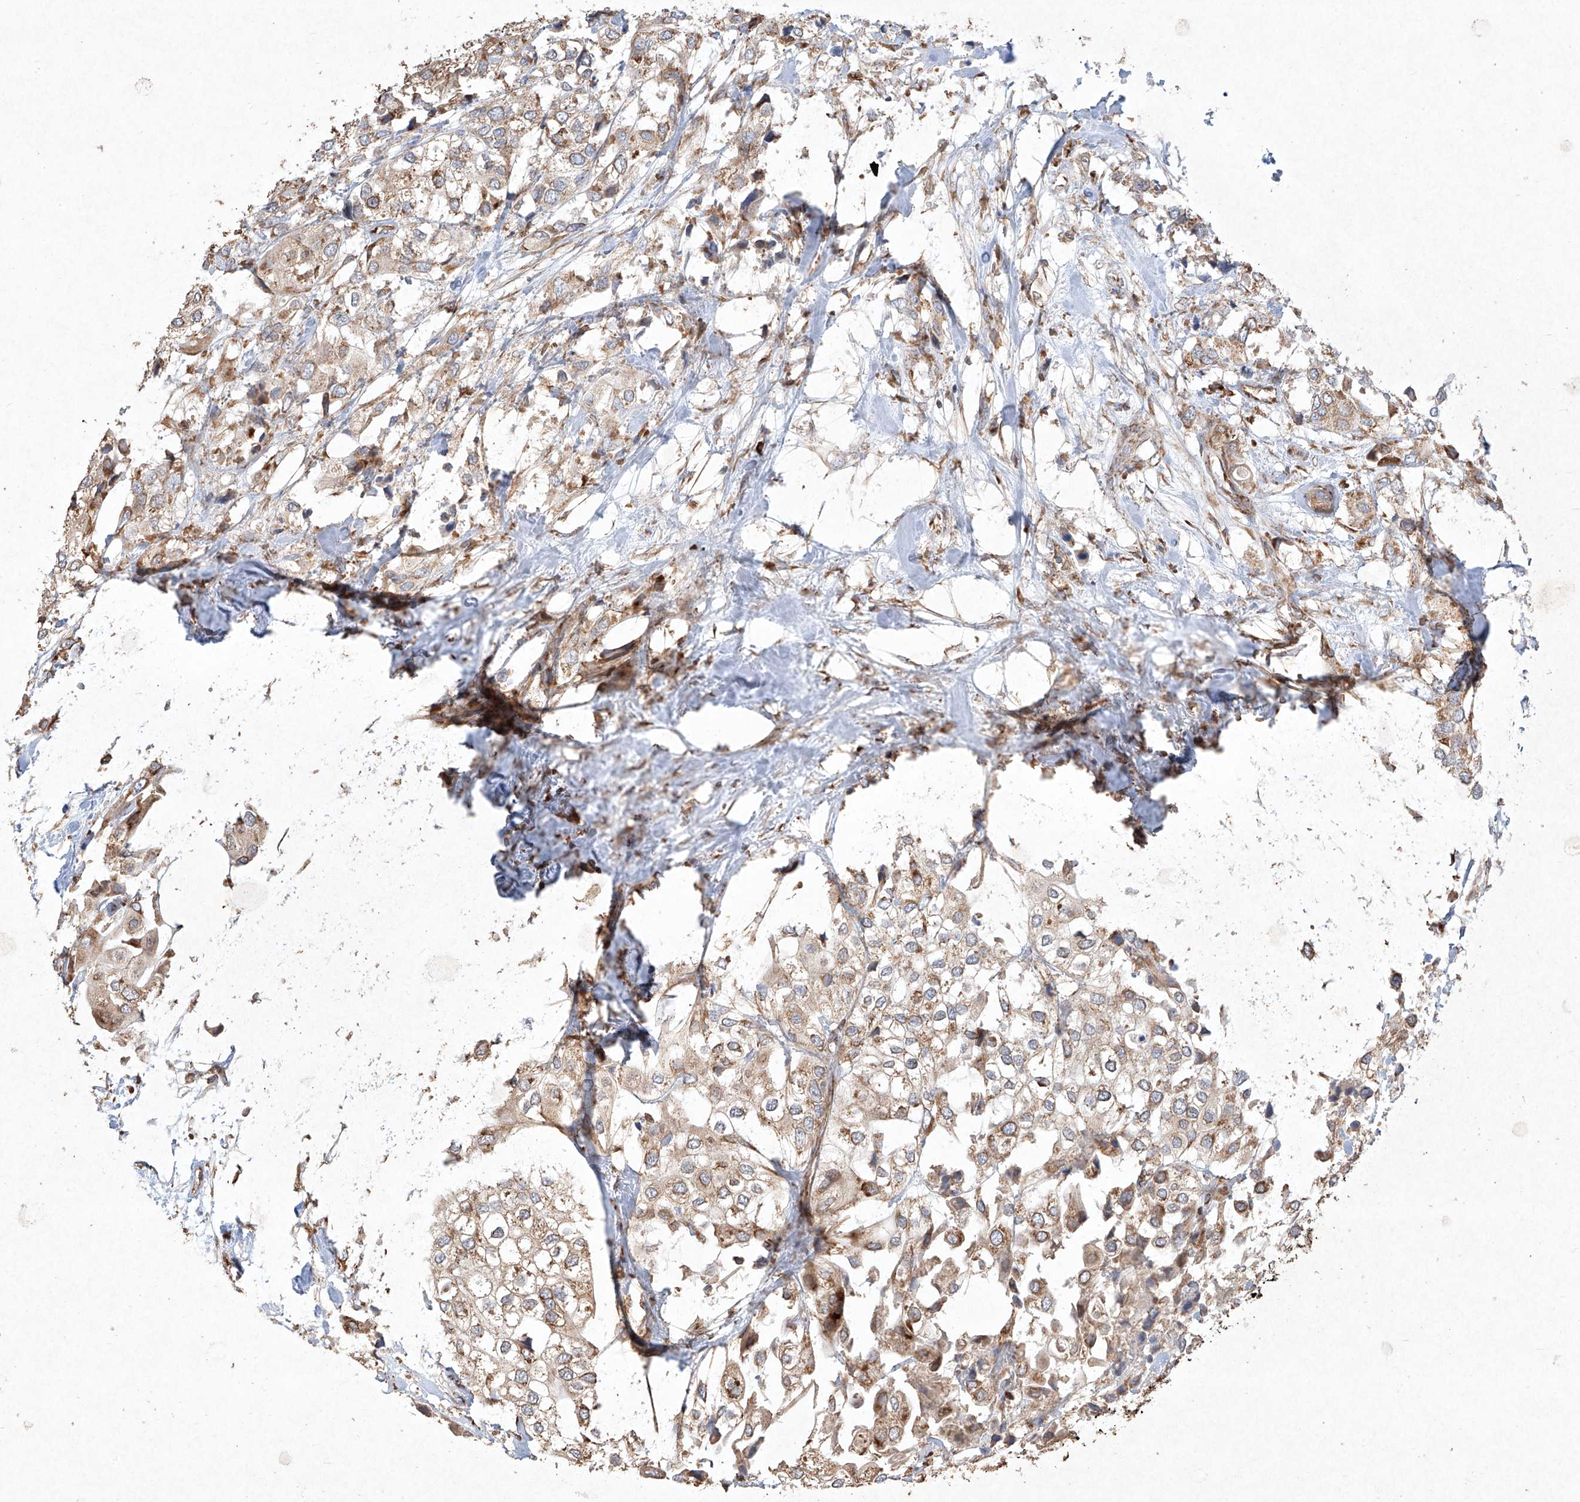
{"staining": {"intensity": "moderate", "quantity": ">75%", "location": "cytoplasmic/membranous"}, "tissue": "urothelial cancer", "cell_type": "Tumor cells", "image_type": "cancer", "snomed": [{"axis": "morphology", "description": "Urothelial carcinoma, High grade"}, {"axis": "topography", "description": "Urinary bladder"}], "caption": "This image shows IHC staining of high-grade urothelial carcinoma, with medium moderate cytoplasmic/membranous staining in approximately >75% of tumor cells.", "gene": "SEMA3B", "patient": {"sex": "male", "age": 64}}